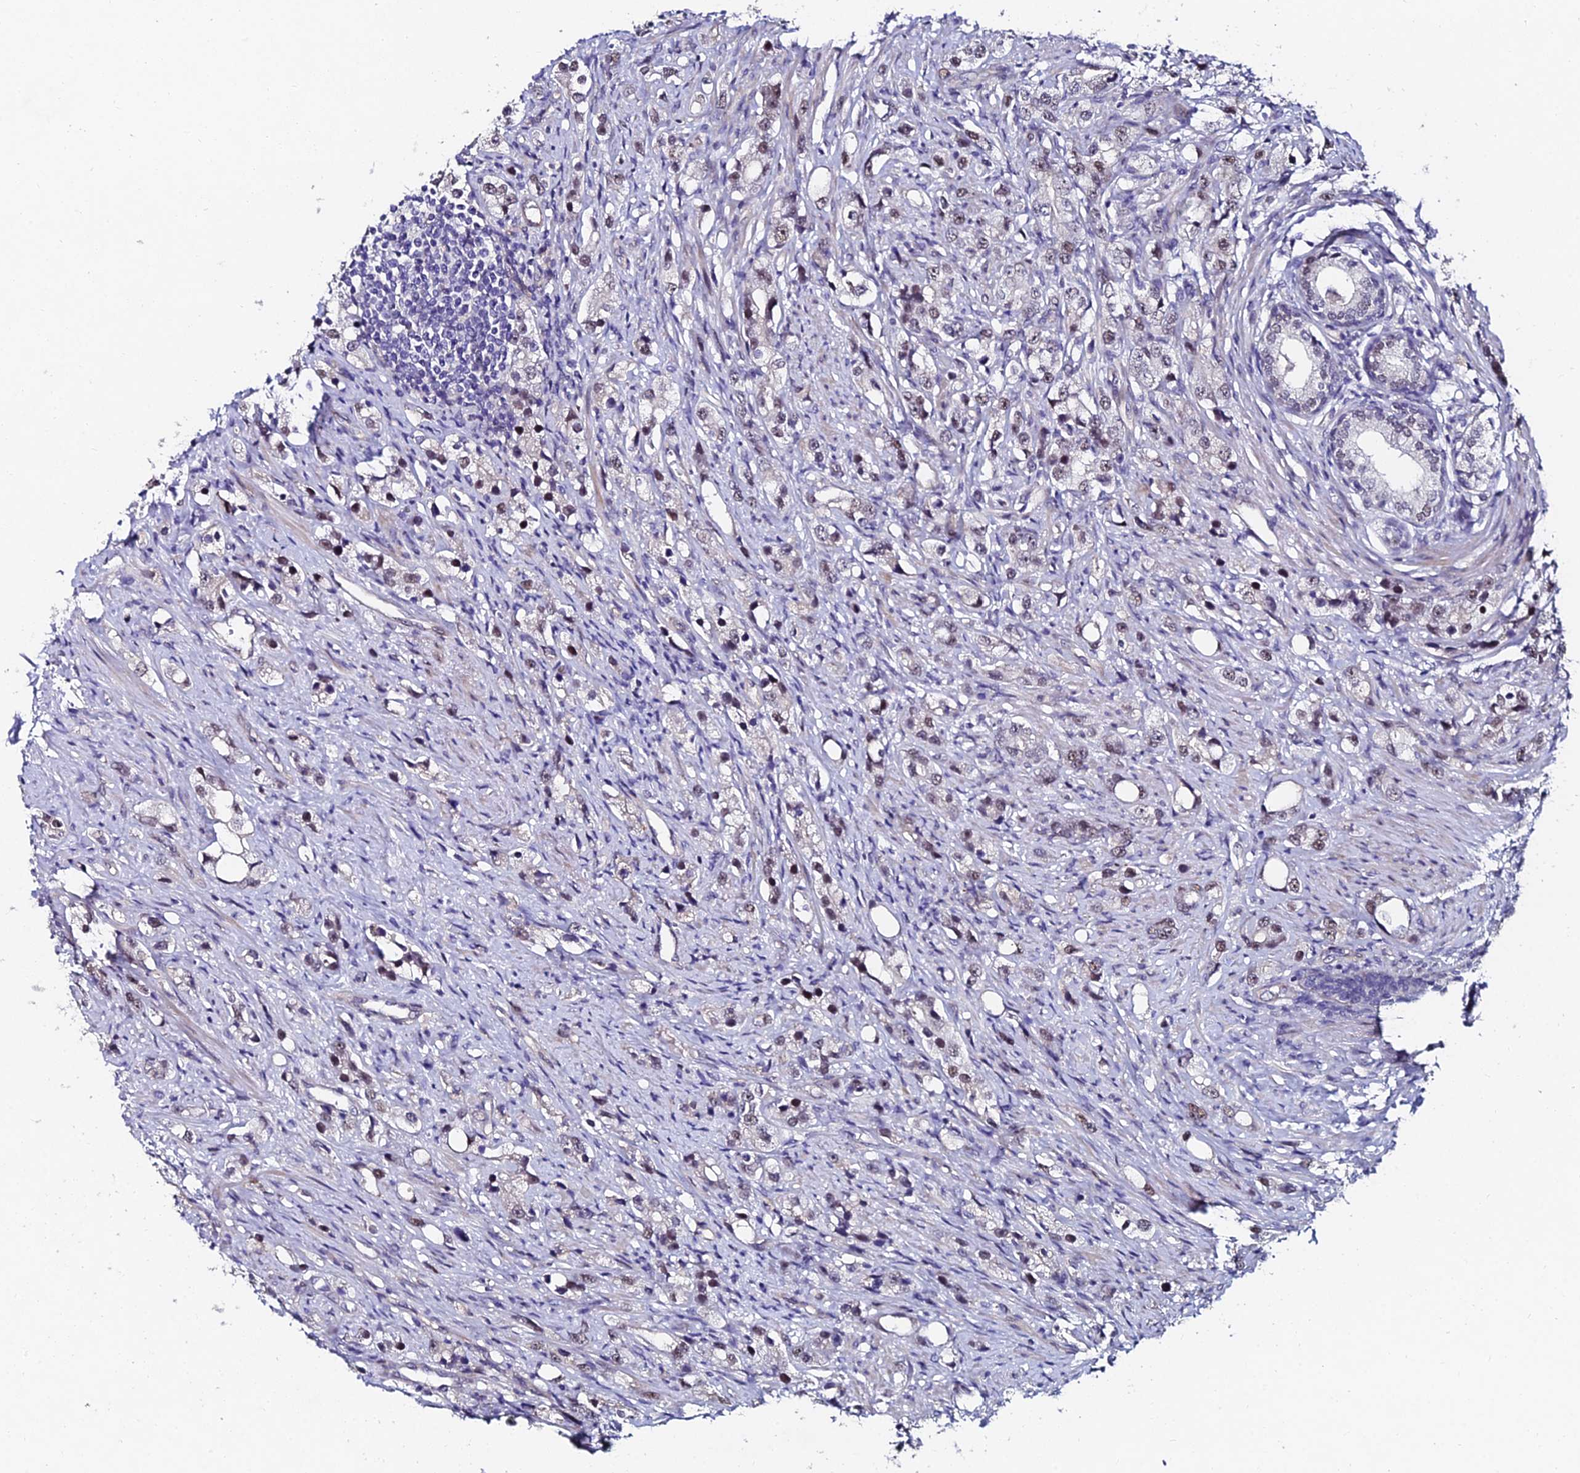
{"staining": {"intensity": "weak", "quantity": "25%-75%", "location": "nuclear"}, "tissue": "prostate cancer", "cell_type": "Tumor cells", "image_type": "cancer", "snomed": [{"axis": "morphology", "description": "Adenocarcinoma, High grade"}, {"axis": "topography", "description": "Prostate"}], "caption": "A high-resolution image shows immunohistochemistry (IHC) staining of adenocarcinoma (high-grade) (prostate), which shows weak nuclear positivity in about 25%-75% of tumor cells. (DAB = brown stain, brightfield microscopy at high magnification).", "gene": "TRIM24", "patient": {"sex": "male", "age": 63}}